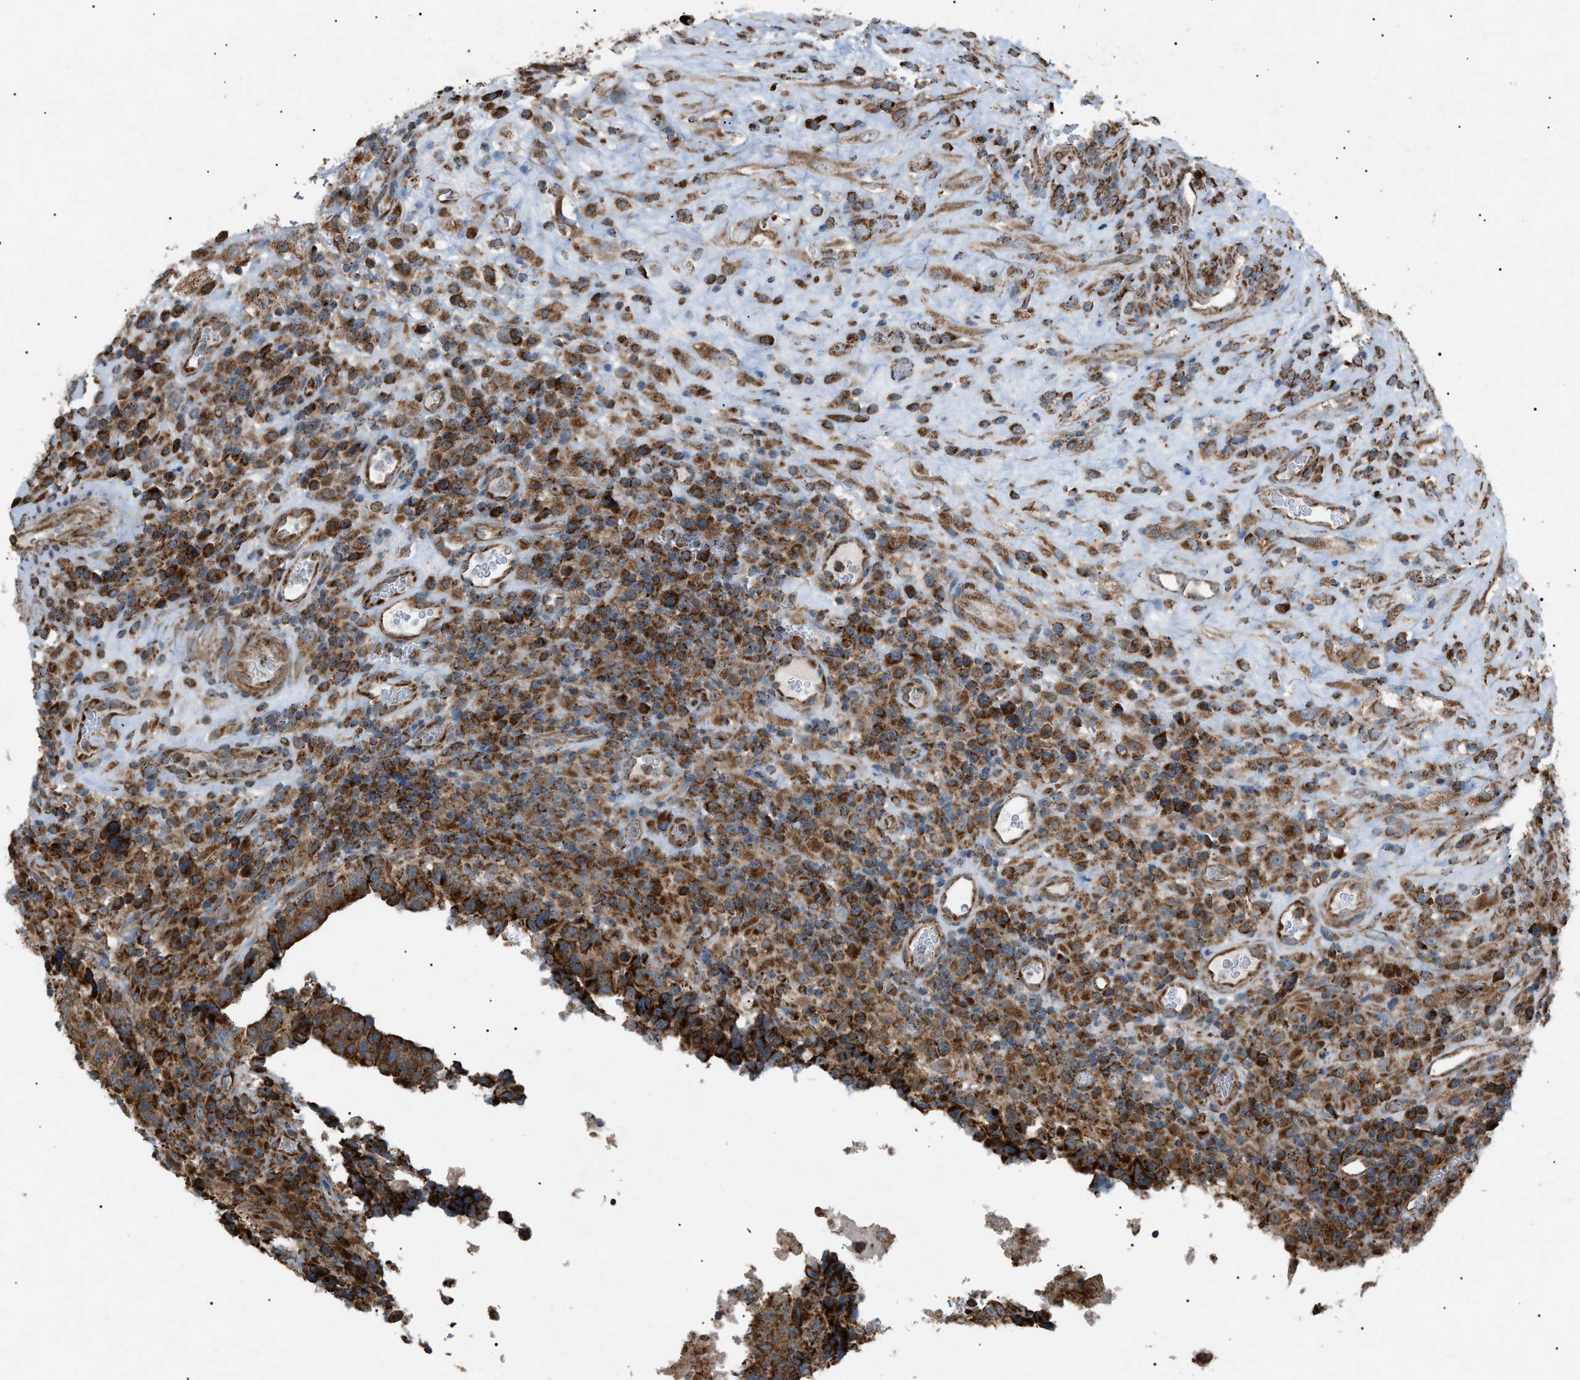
{"staining": {"intensity": "strong", "quantity": ">75%", "location": "cytoplasmic/membranous"}, "tissue": "testis cancer", "cell_type": "Tumor cells", "image_type": "cancer", "snomed": [{"axis": "morphology", "description": "Necrosis, NOS"}, {"axis": "morphology", "description": "Carcinoma, Embryonal, NOS"}, {"axis": "topography", "description": "Testis"}], "caption": "A brown stain highlights strong cytoplasmic/membranous positivity of a protein in human embryonal carcinoma (testis) tumor cells.", "gene": "C1GALT1C1", "patient": {"sex": "male", "age": 19}}